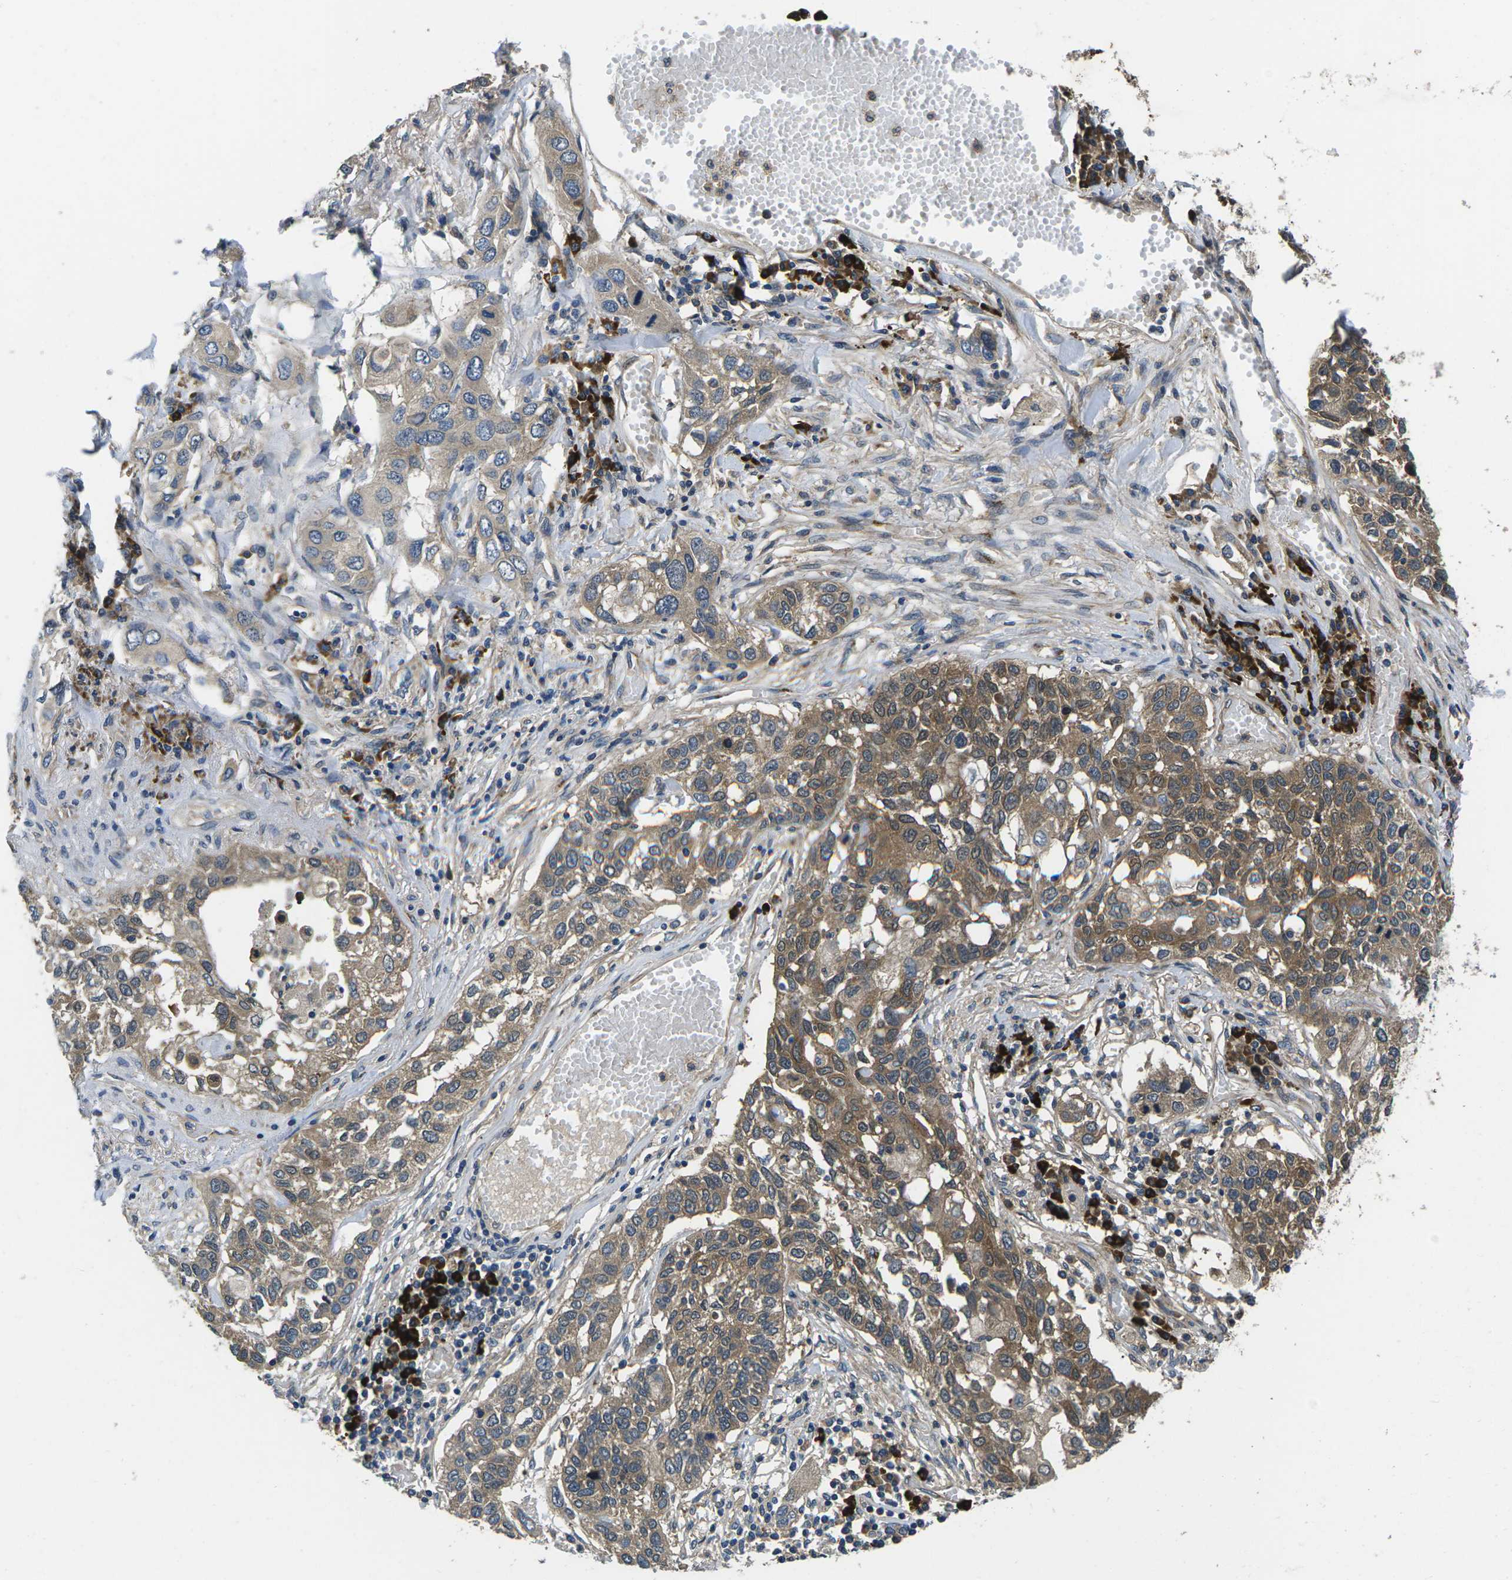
{"staining": {"intensity": "moderate", "quantity": ">75%", "location": "cytoplasmic/membranous"}, "tissue": "lung cancer", "cell_type": "Tumor cells", "image_type": "cancer", "snomed": [{"axis": "morphology", "description": "Squamous cell carcinoma, NOS"}, {"axis": "topography", "description": "Lung"}], "caption": "Immunohistochemical staining of human squamous cell carcinoma (lung) shows medium levels of moderate cytoplasmic/membranous protein positivity in about >75% of tumor cells. Nuclei are stained in blue.", "gene": "PLCE1", "patient": {"sex": "male", "age": 71}}